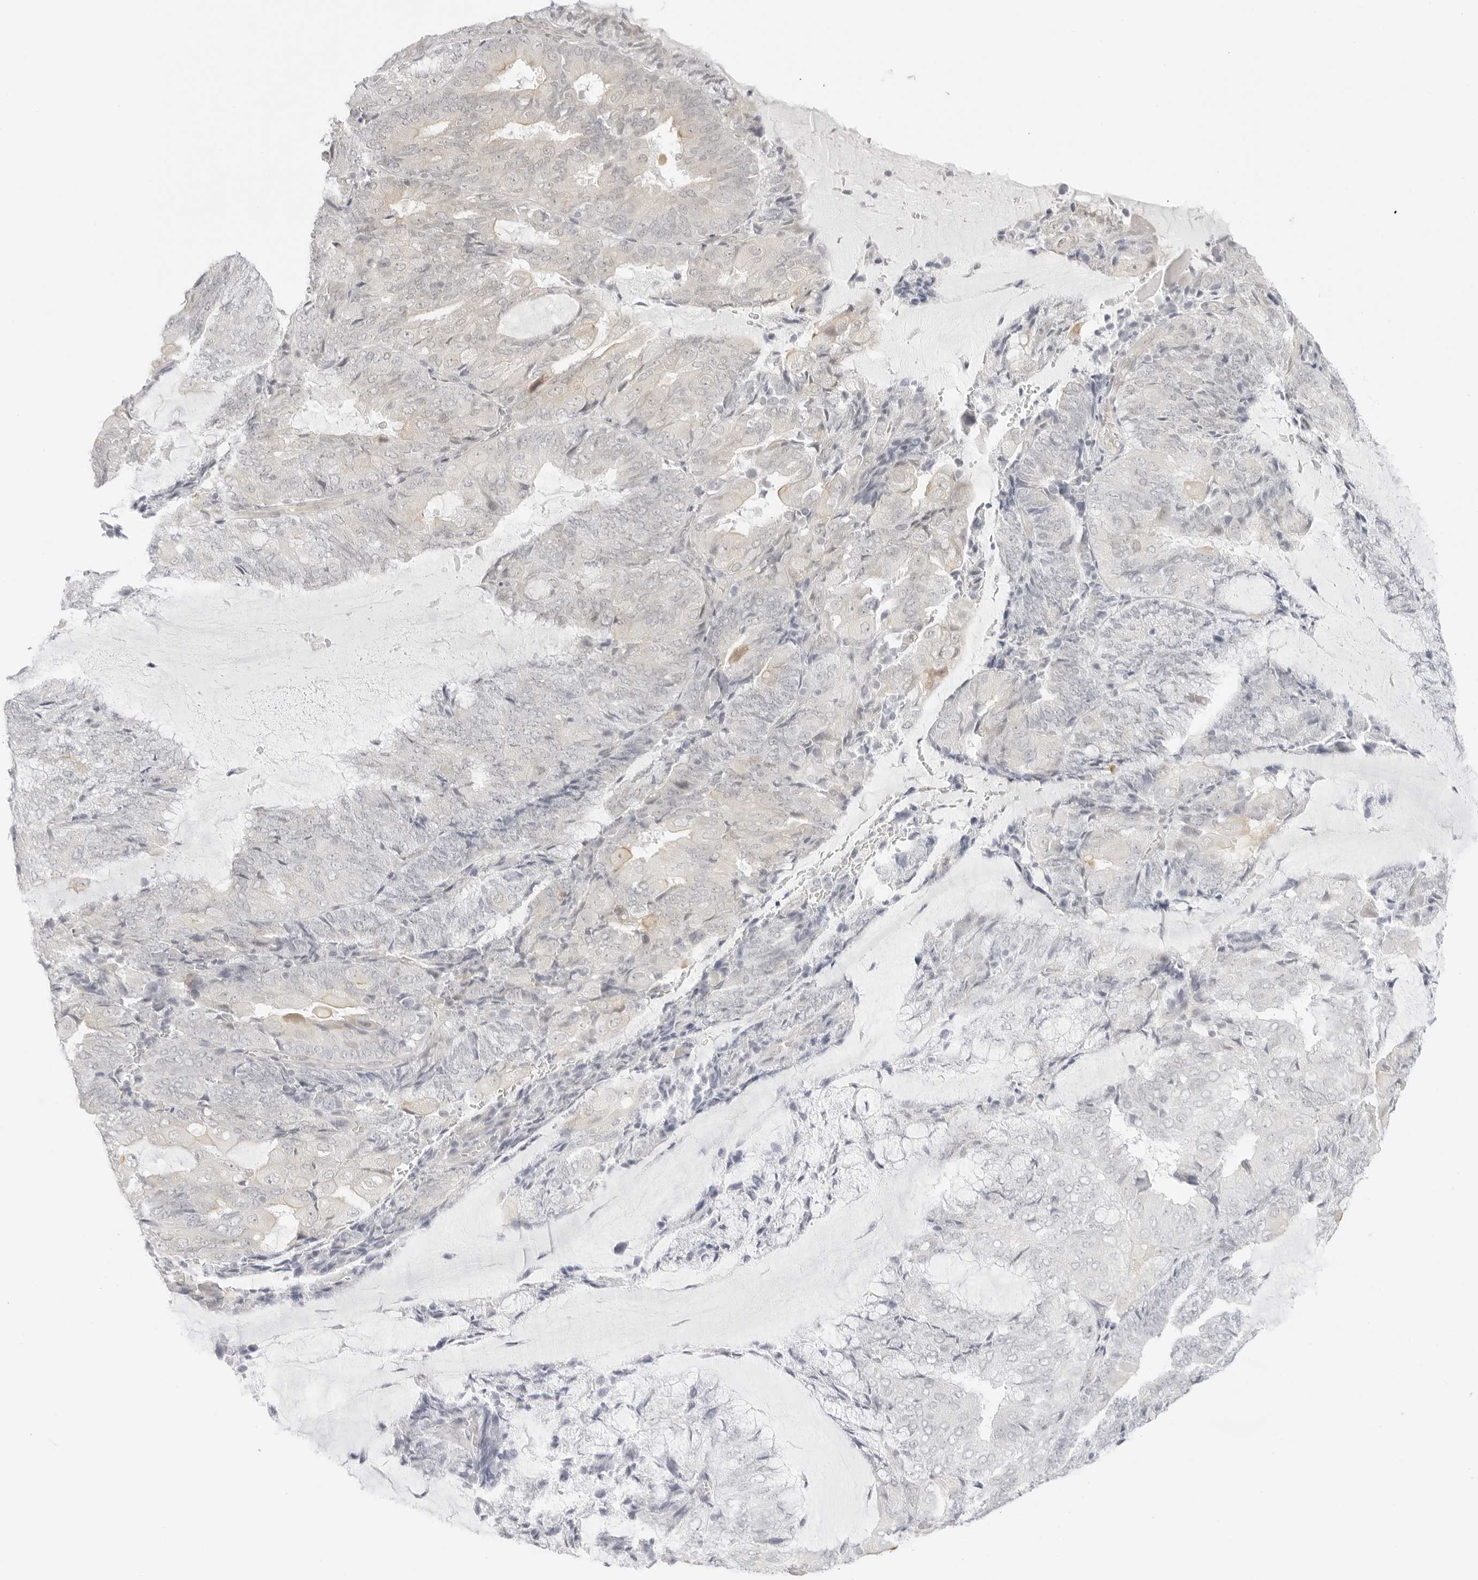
{"staining": {"intensity": "negative", "quantity": "none", "location": "none"}, "tissue": "endometrial cancer", "cell_type": "Tumor cells", "image_type": "cancer", "snomed": [{"axis": "morphology", "description": "Adenocarcinoma, NOS"}, {"axis": "topography", "description": "Endometrium"}], "caption": "Endometrial cancer stained for a protein using IHC displays no expression tumor cells.", "gene": "MED18", "patient": {"sex": "female", "age": 81}}